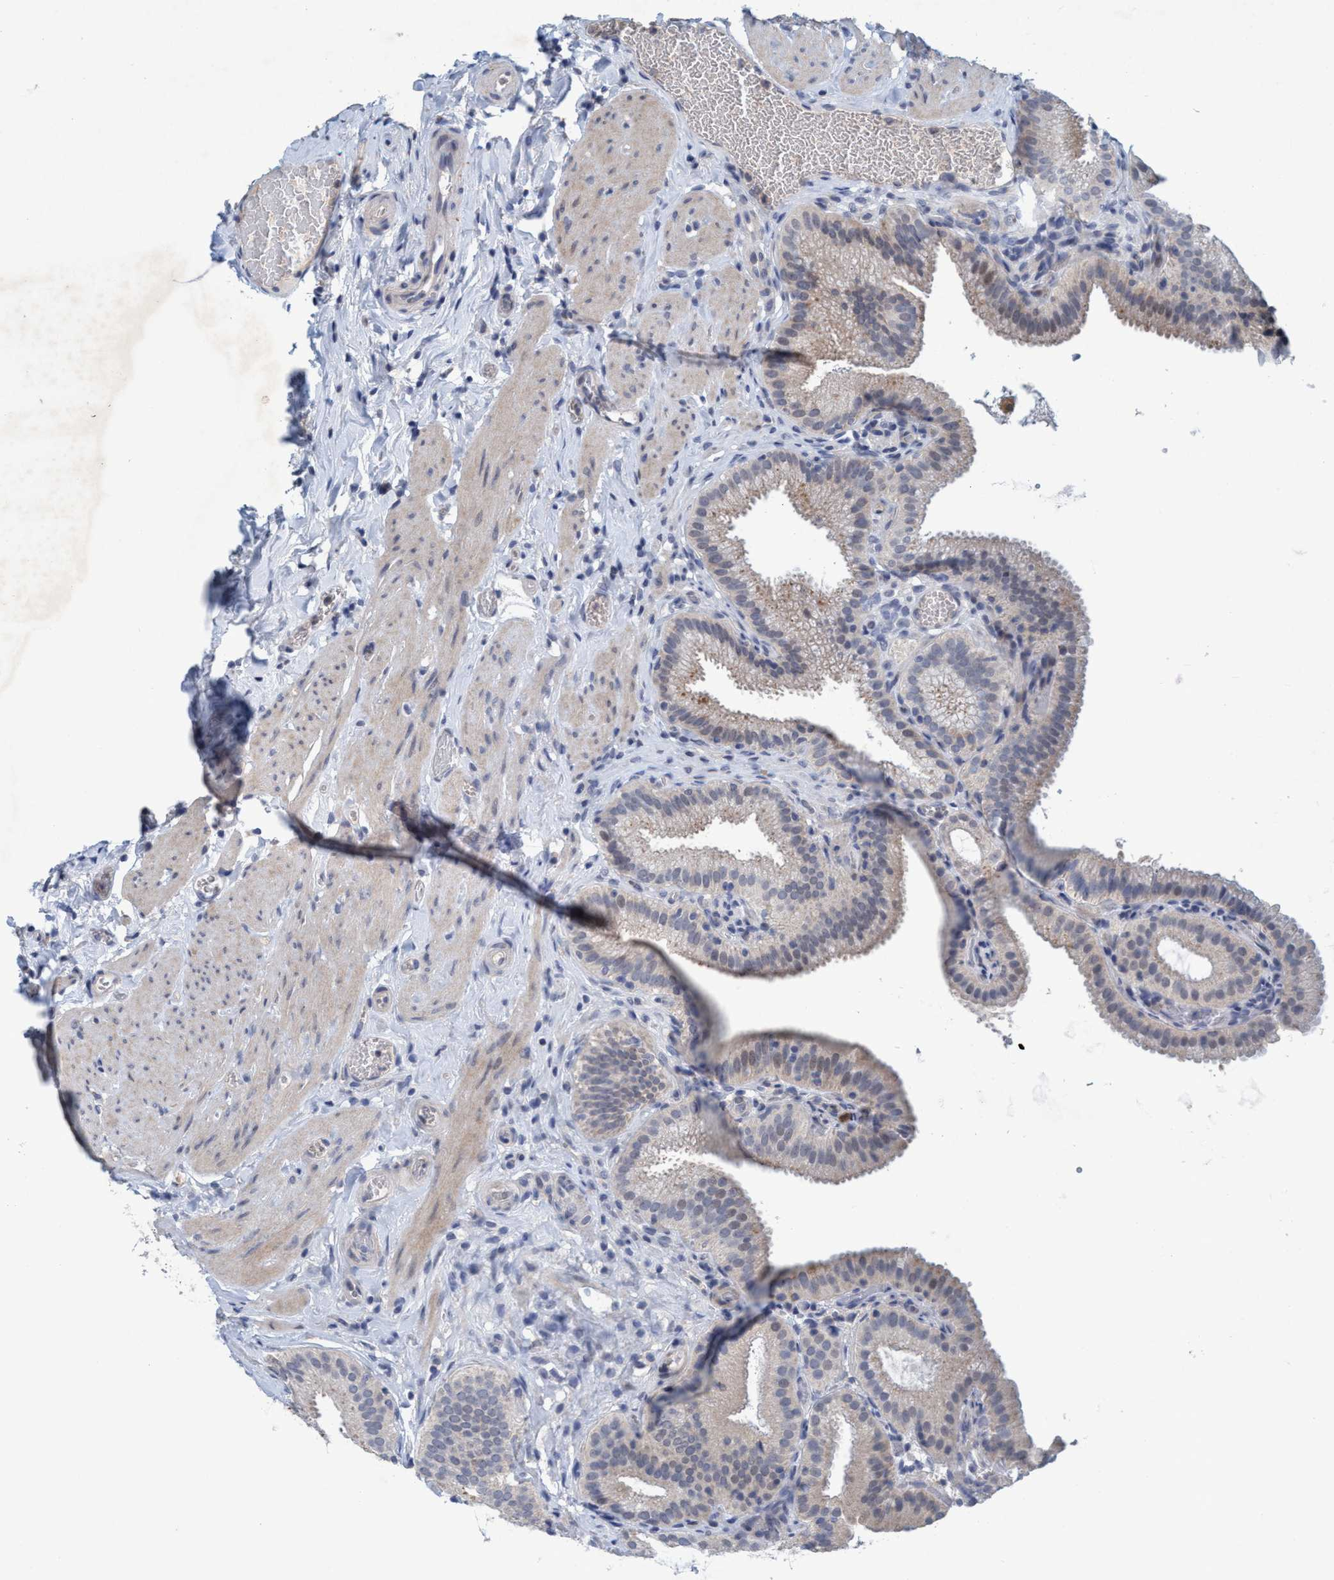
{"staining": {"intensity": "negative", "quantity": "none", "location": "none"}, "tissue": "gallbladder", "cell_type": "Glandular cells", "image_type": "normal", "snomed": [{"axis": "morphology", "description": "Normal tissue, NOS"}, {"axis": "topography", "description": "Gallbladder"}], "caption": "Immunohistochemistry histopathology image of normal gallbladder: human gallbladder stained with DAB (3,3'-diaminobenzidine) demonstrates no significant protein staining in glandular cells.", "gene": "RNF208", "patient": {"sex": "male", "age": 54}}